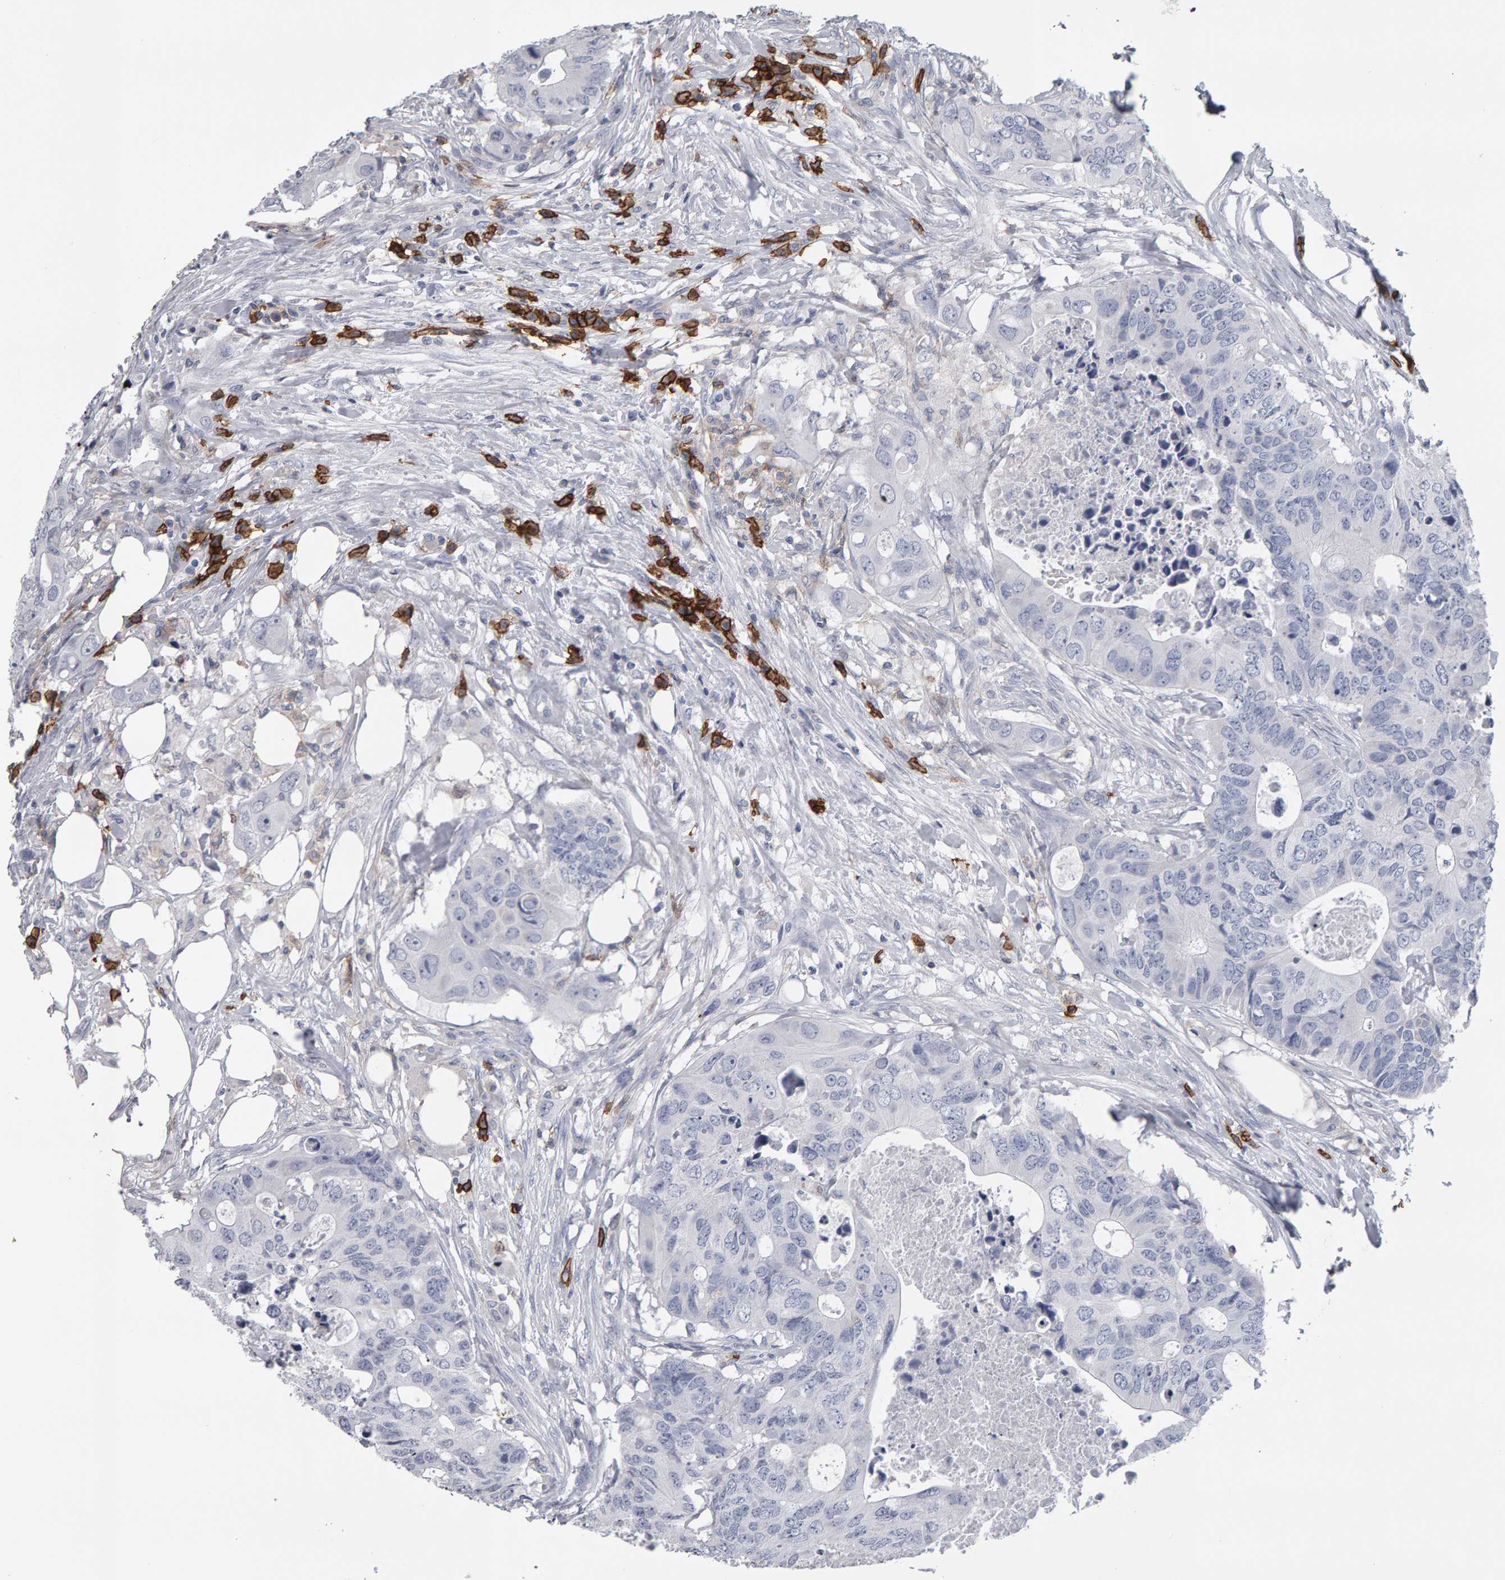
{"staining": {"intensity": "negative", "quantity": "none", "location": "none"}, "tissue": "colorectal cancer", "cell_type": "Tumor cells", "image_type": "cancer", "snomed": [{"axis": "morphology", "description": "Adenocarcinoma, NOS"}, {"axis": "topography", "description": "Colon"}], "caption": "Immunohistochemistry (IHC) photomicrograph of neoplastic tissue: human colorectal adenocarcinoma stained with DAB (3,3'-diaminobenzidine) demonstrates no significant protein expression in tumor cells. The staining is performed using DAB (3,3'-diaminobenzidine) brown chromogen with nuclei counter-stained in using hematoxylin.", "gene": "CD38", "patient": {"sex": "male", "age": 71}}